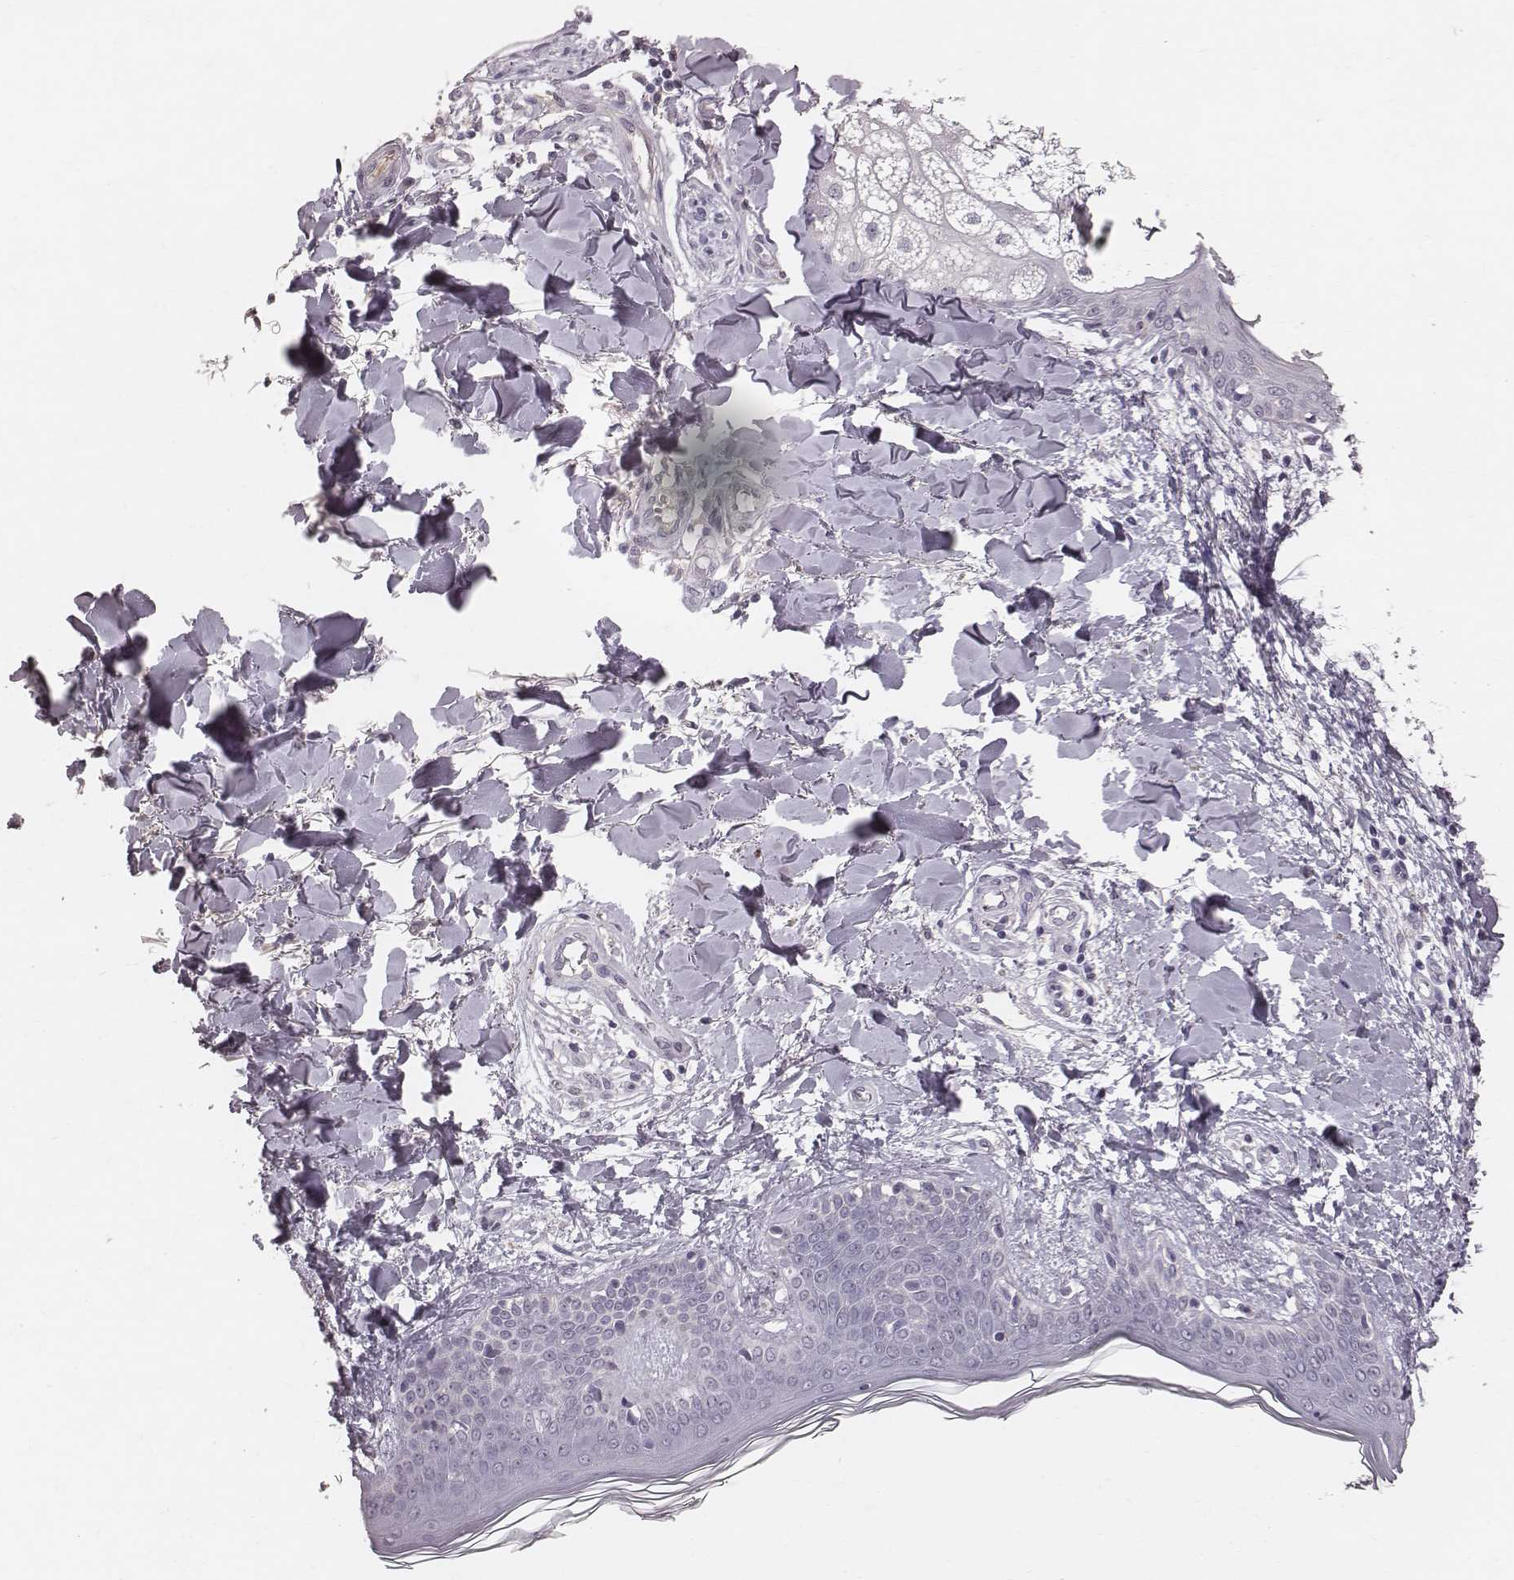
{"staining": {"intensity": "negative", "quantity": "none", "location": "none"}, "tissue": "skin", "cell_type": "Fibroblasts", "image_type": "normal", "snomed": [{"axis": "morphology", "description": "Normal tissue, NOS"}, {"axis": "topography", "description": "Skin"}], "caption": "An immunohistochemistry (IHC) photomicrograph of unremarkable skin is shown. There is no staining in fibroblasts of skin.", "gene": "CFTR", "patient": {"sex": "female", "age": 34}}